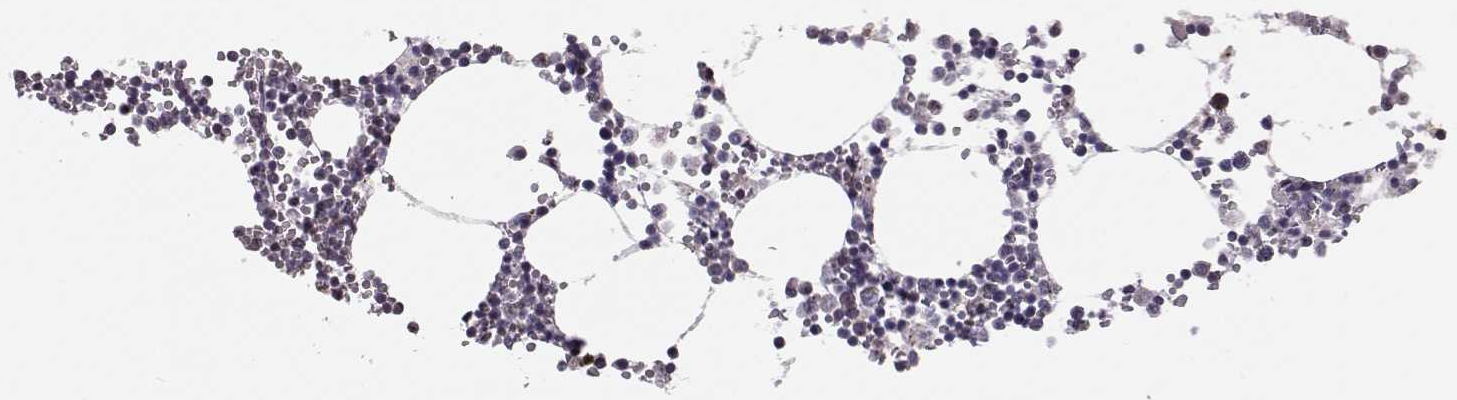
{"staining": {"intensity": "negative", "quantity": "none", "location": "none"}, "tissue": "bone marrow", "cell_type": "Hematopoietic cells", "image_type": "normal", "snomed": [{"axis": "morphology", "description": "Normal tissue, NOS"}, {"axis": "topography", "description": "Bone marrow"}], "caption": "This is a image of immunohistochemistry (IHC) staining of unremarkable bone marrow, which shows no expression in hematopoietic cells. The staining is performed using DAB (3,3'-diaminobenzidine) brown chromogen with nuclei counter-stained in using hematoxylin.", "gene": "ALDH3A1", "patient": {"sex": "male", "age": 54}}